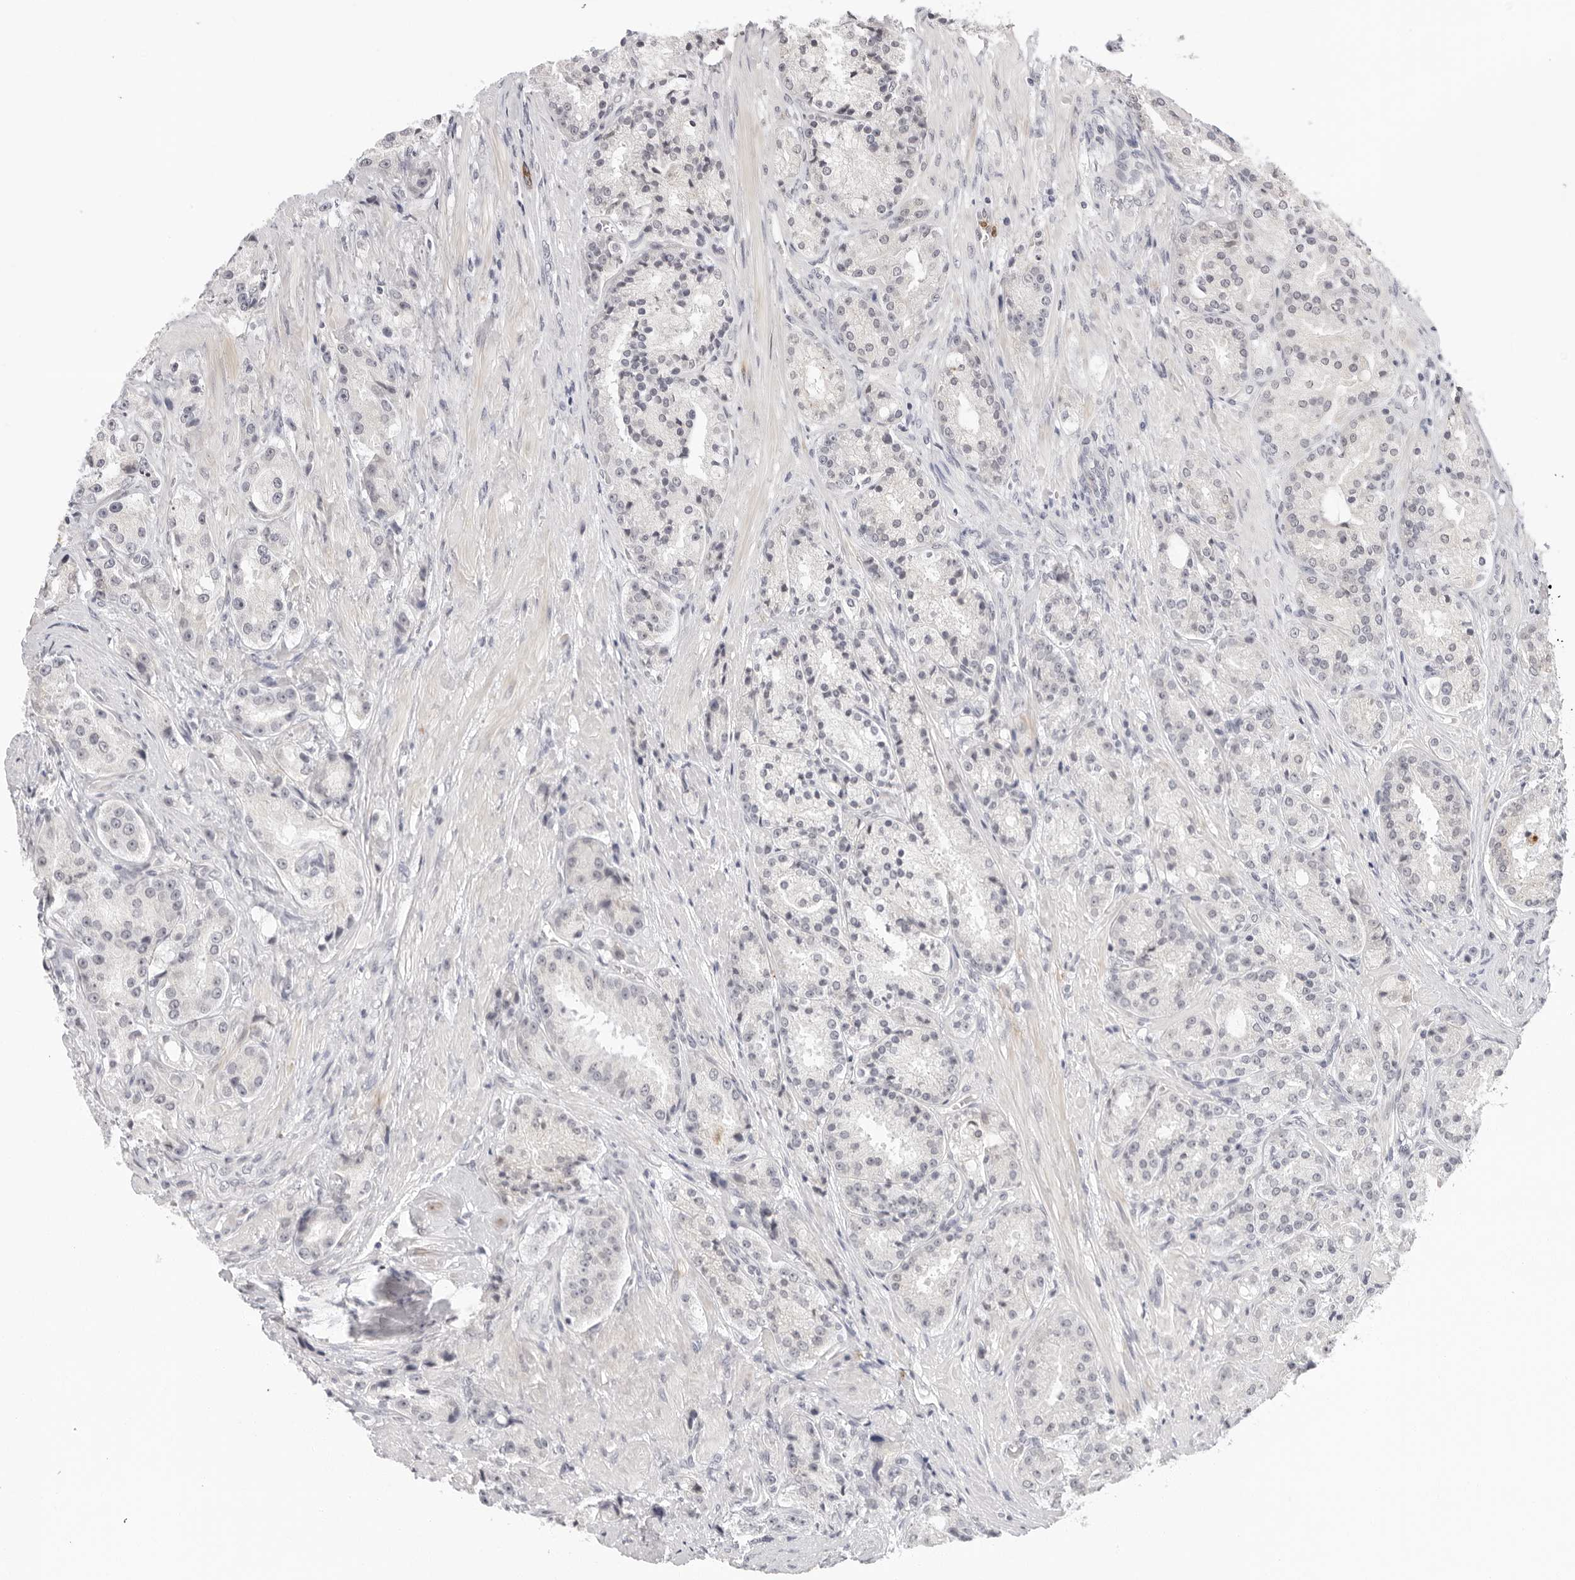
{"staining": {"intensity": "negative", "quantity": "none", "location": "none"}, "tissue": "prostate cancer", "cell_type": "Tumor cells", "image_type": "cancer", "snomed": [{"axis": "morphology", "description": "Adenocarcinoma, High grade"}, {"axis": "topography", "description": "Prostate"}], "caption": "Histopathology image shows no protein expression in tumor cells of prostate high-grade adenocarcinoma tissue.", "gene": "STRADB", "patient": {"sex": "male", "age": 60}}